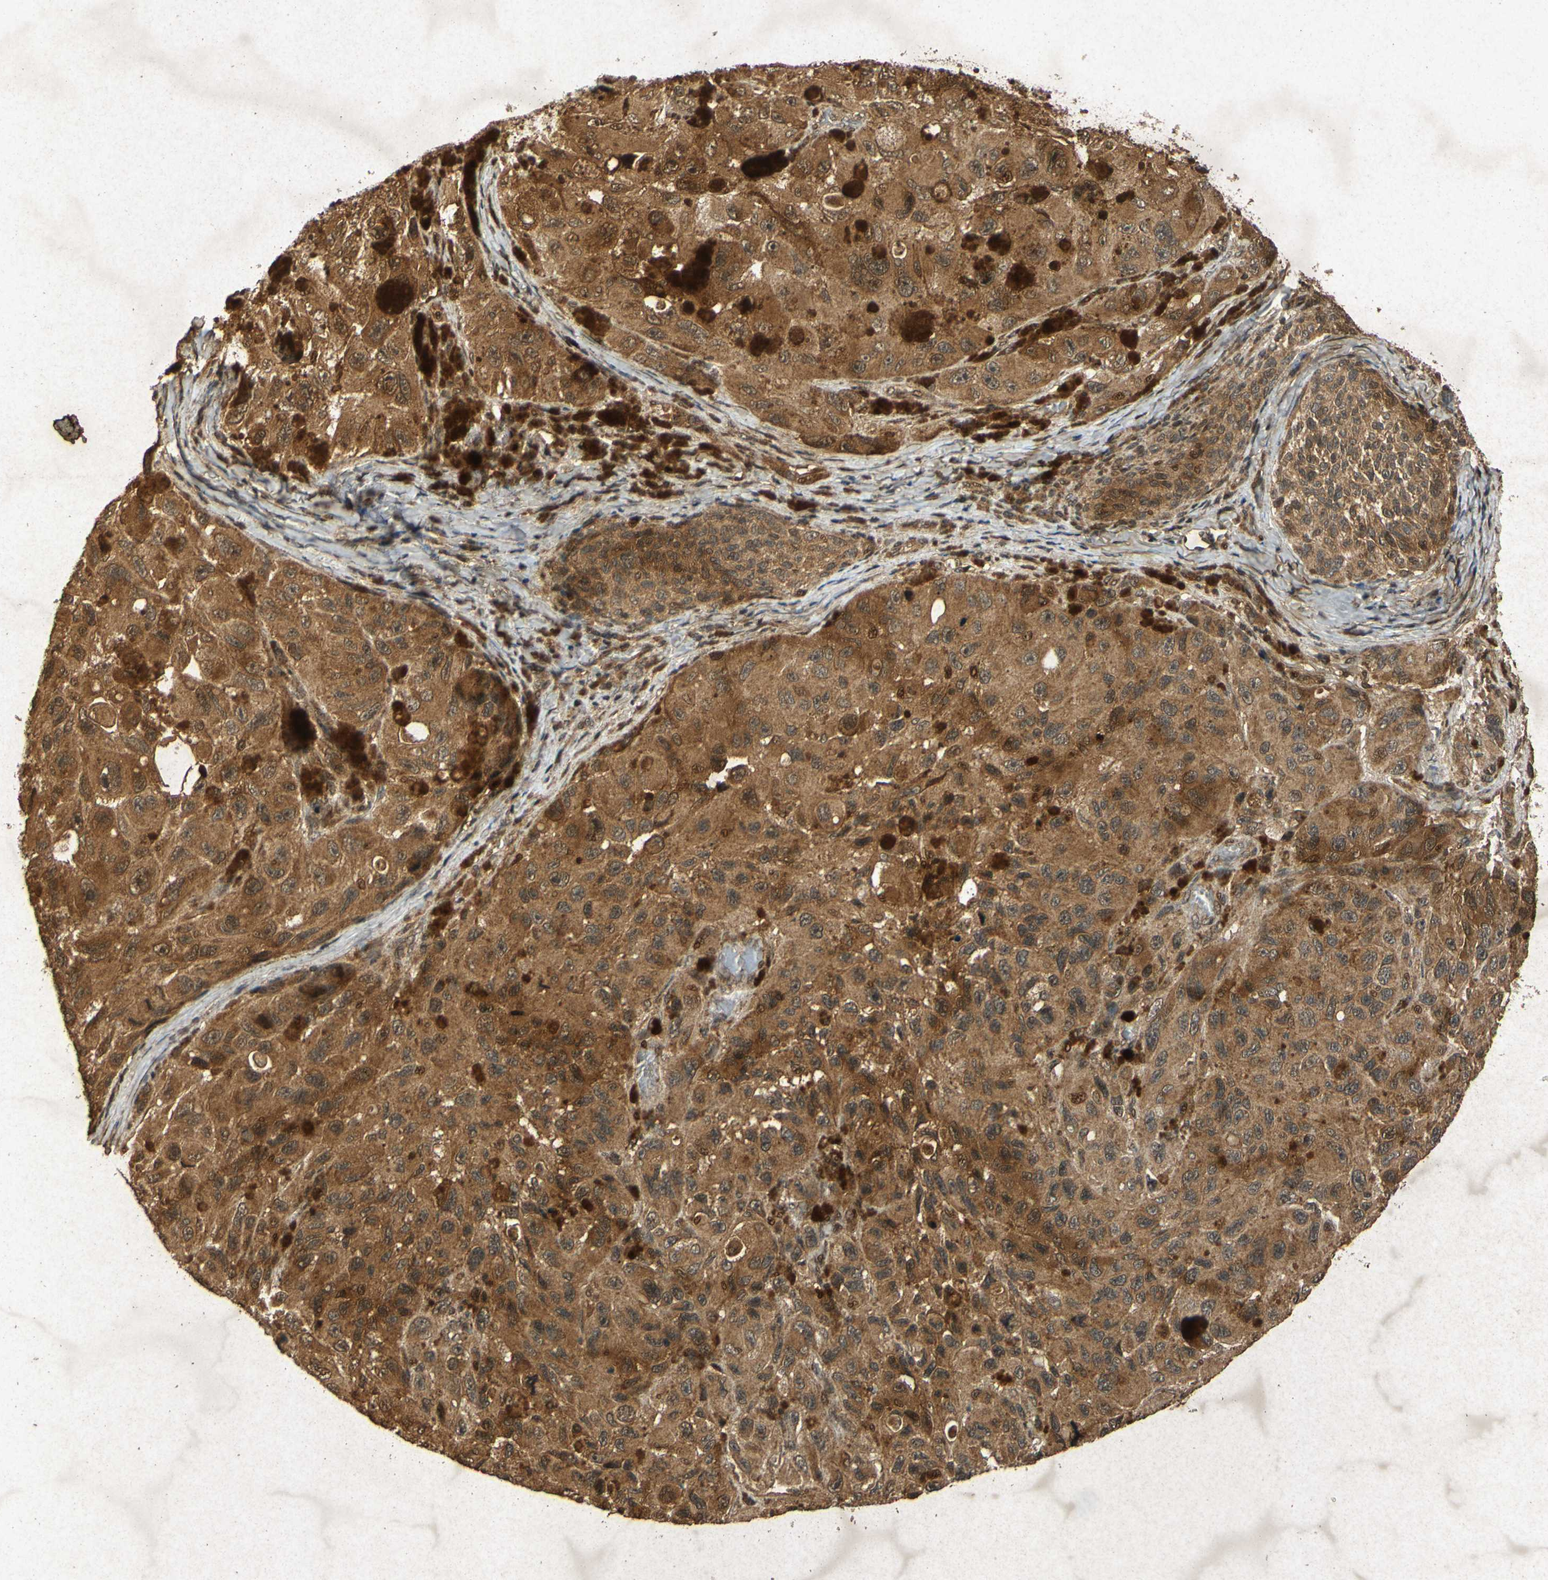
{"staining": {"intensity": "moderate", "quantity": ">75%", "location": "cytoplasmic/membranous"}, "tissue": "melanoma", "cell_type": "Tumor cells", "image_type": "cancer", "snomed": [{"axis": "morphology", "description": "Malignant melanoma, NOS"}, {"axis": "topography", "description": "Skin"}], "caption": "This is a micrograph of immunohistochemistry (IHC) staining of malignant melanoma, which shows moderate staining in the cytoplasmic/membranous of tumor cells.", "gene": "ATP6V1H", "patient": {"sex": "female", "age": 73}}